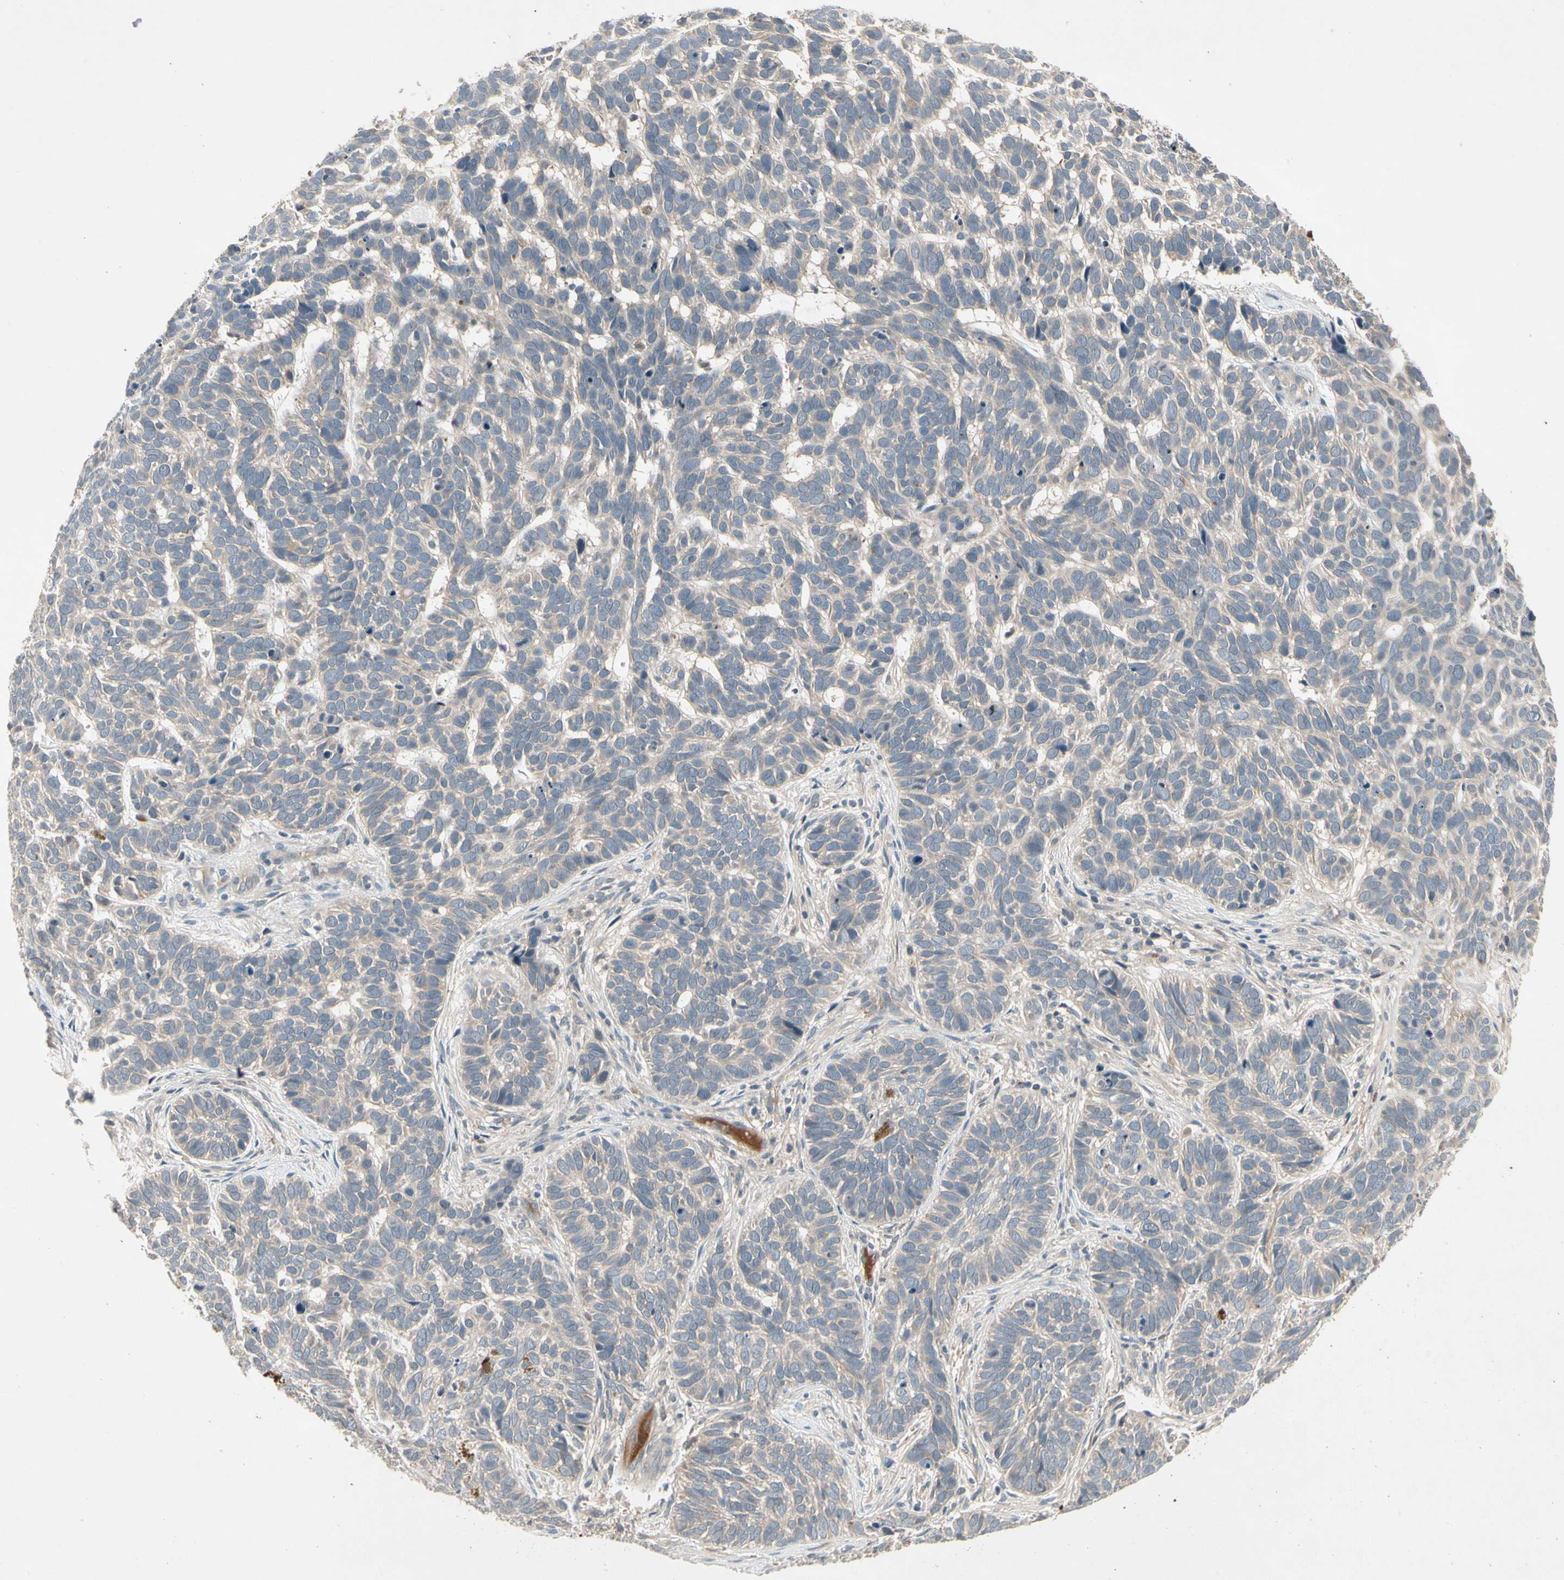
{"staining": {"intensity": "weak", "quantity": ">75%", "location": "cytoplasmic/membranous"}, "tissue": "skin cancer", "cell_type": "Tumor cells", "image_type": "cancer", "snomed": [{"axis": "morphology", "description": "Basal cell carcinoma"}, {"axis": "topography", "description": "Skin"}], "caption": "Human basal cell carcinoma (skin) stained for a protein (brown) displays weak cytoplasmic/membranous positive positivity in approximately >75% of tumor cells.", "gene": "CCL4", "patient": {"sex": "male", "age": 87}}